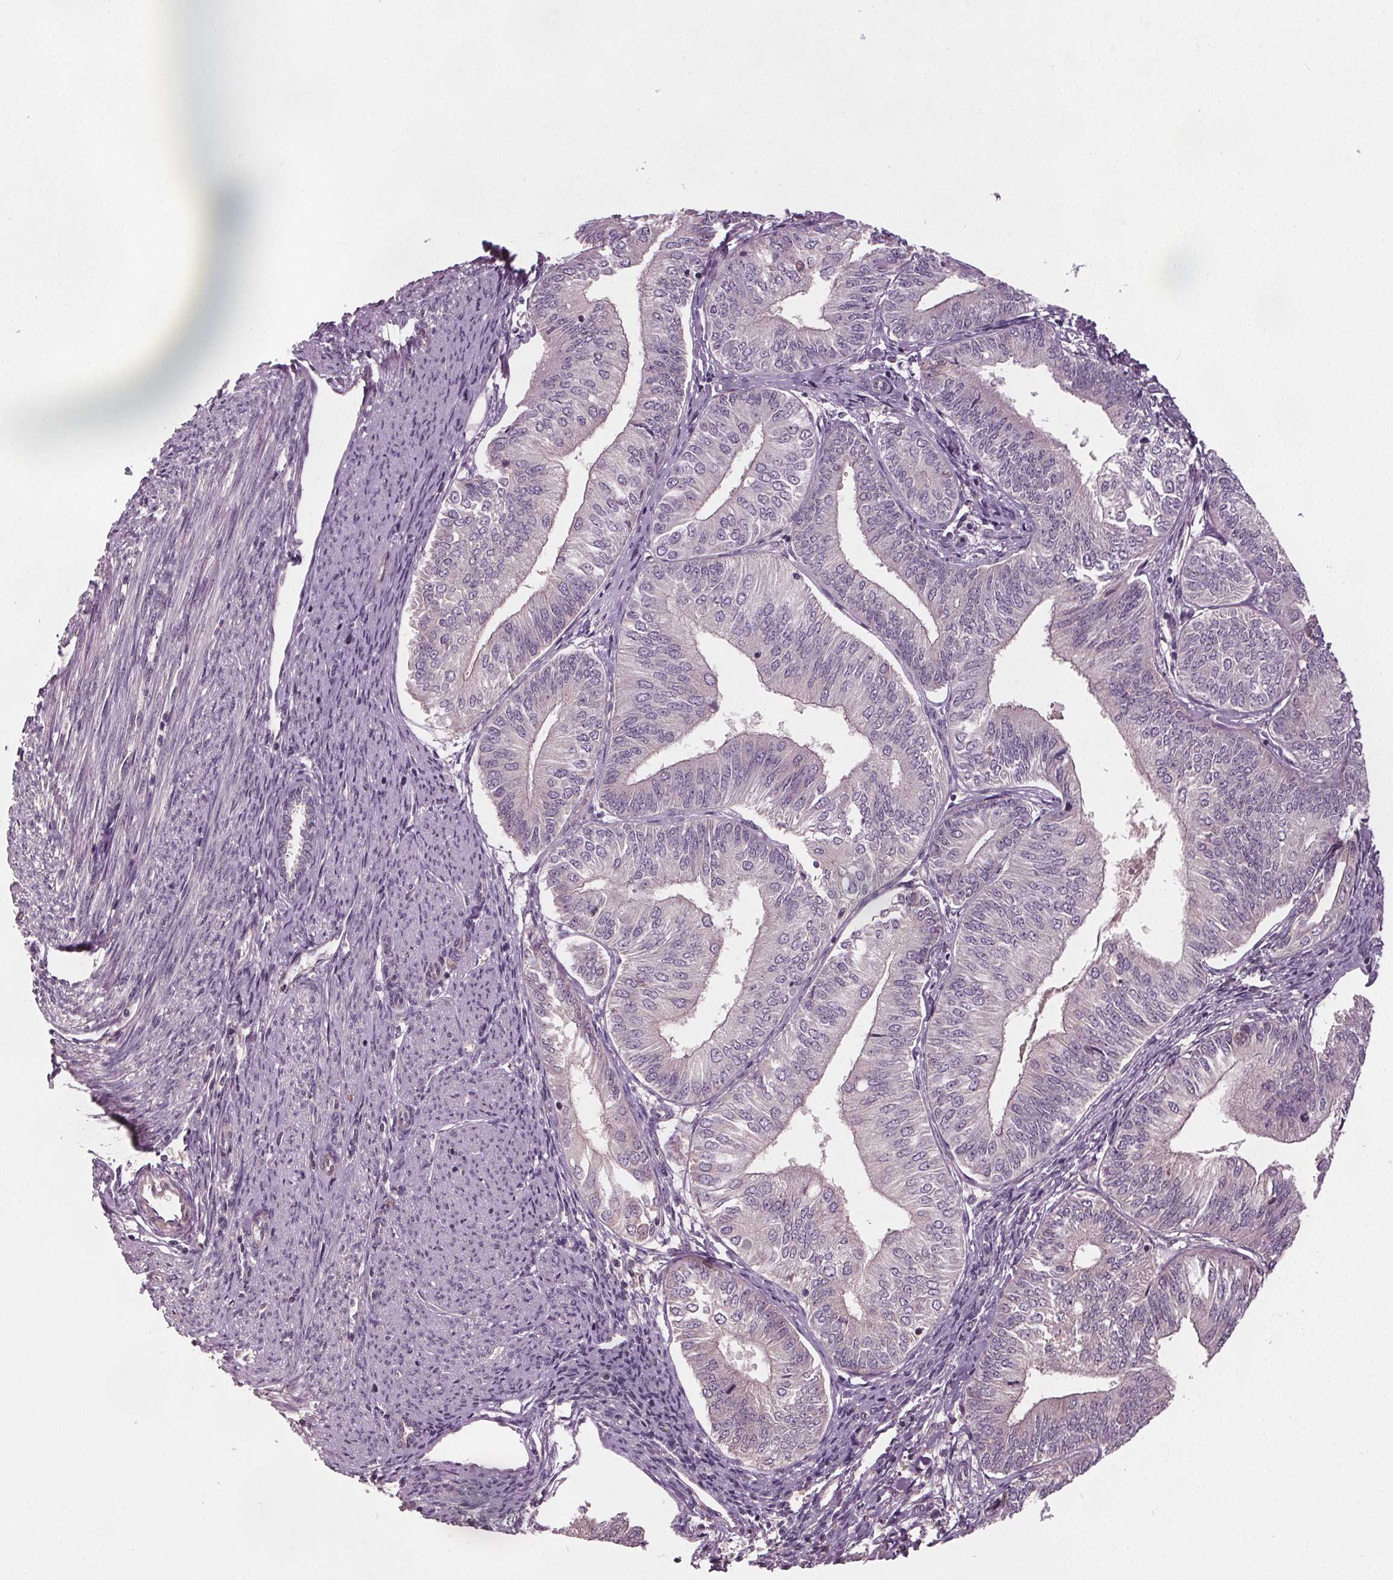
{"staining": {"intensity": "negative", "quantity": "none", "location": "none"}, "tissue": "endometrial cancer", "cell_type": "Tumor cells", "image_type": "cancer", "snomed": [{"axis": "morphology", "description": "Adenocarcinoma, NOS"}, {"axis": "topography", "description": "Endometrium"}], "caption": "A high-resolution photomicrograph shows immunohistochemistry staining of endometrial cancer (adenocarcinoma), which reveals no significant positivity in tumor cells. The staining was performed using DAB to visualize the protein expression in brown, while the nuclei were stained in blue with hematoxylin (Magnification: 20x).", "gene": "PDGFD", "patient": {"sex": "female", "age": 58}}